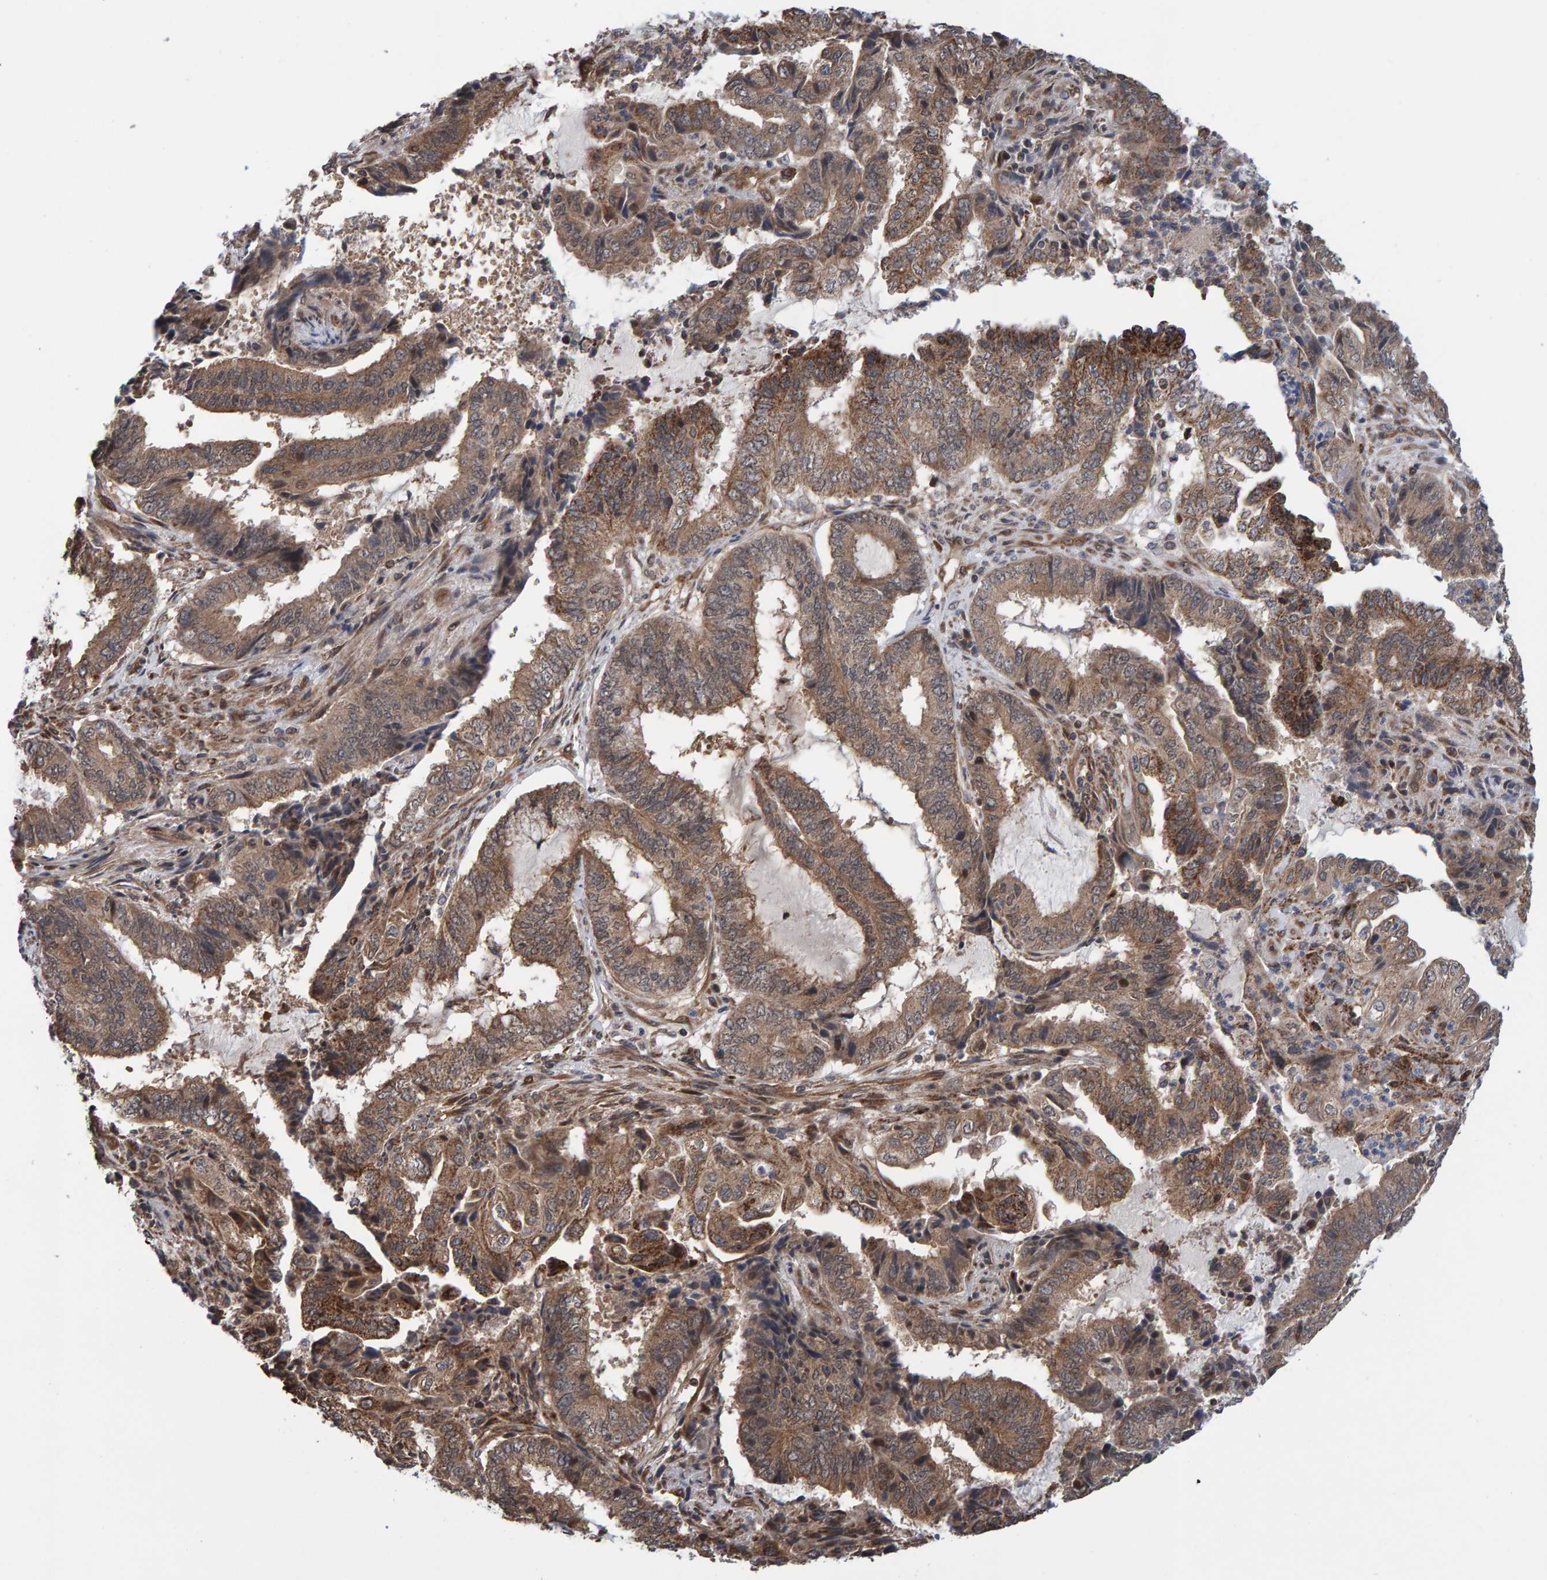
{"staining": {"intensity": "moderate", "quantity": ">75%", "location": "cytoplasmic/membranous"}, "tissue": "endometrial cancer", "cell_type": "Tumor cells", "image_type": "cancer", "snomed": [{"axis": "morphology", "description": "Adenocarcinoma, NOS"}, {"axis": "topography", "description": "Endometrium"}], "caption": "The histopathology image displays a brown stain indicating the presence of a protein in the cytoplasmic/membranous of tumor cells in adenocarcinoma (endometrial). Immunohistochemistry (ihc) stains the protein in brown and the nuclei are stained blue.", "gene": "SCRN2", "patient": {"sex": "female", "age": 51}}